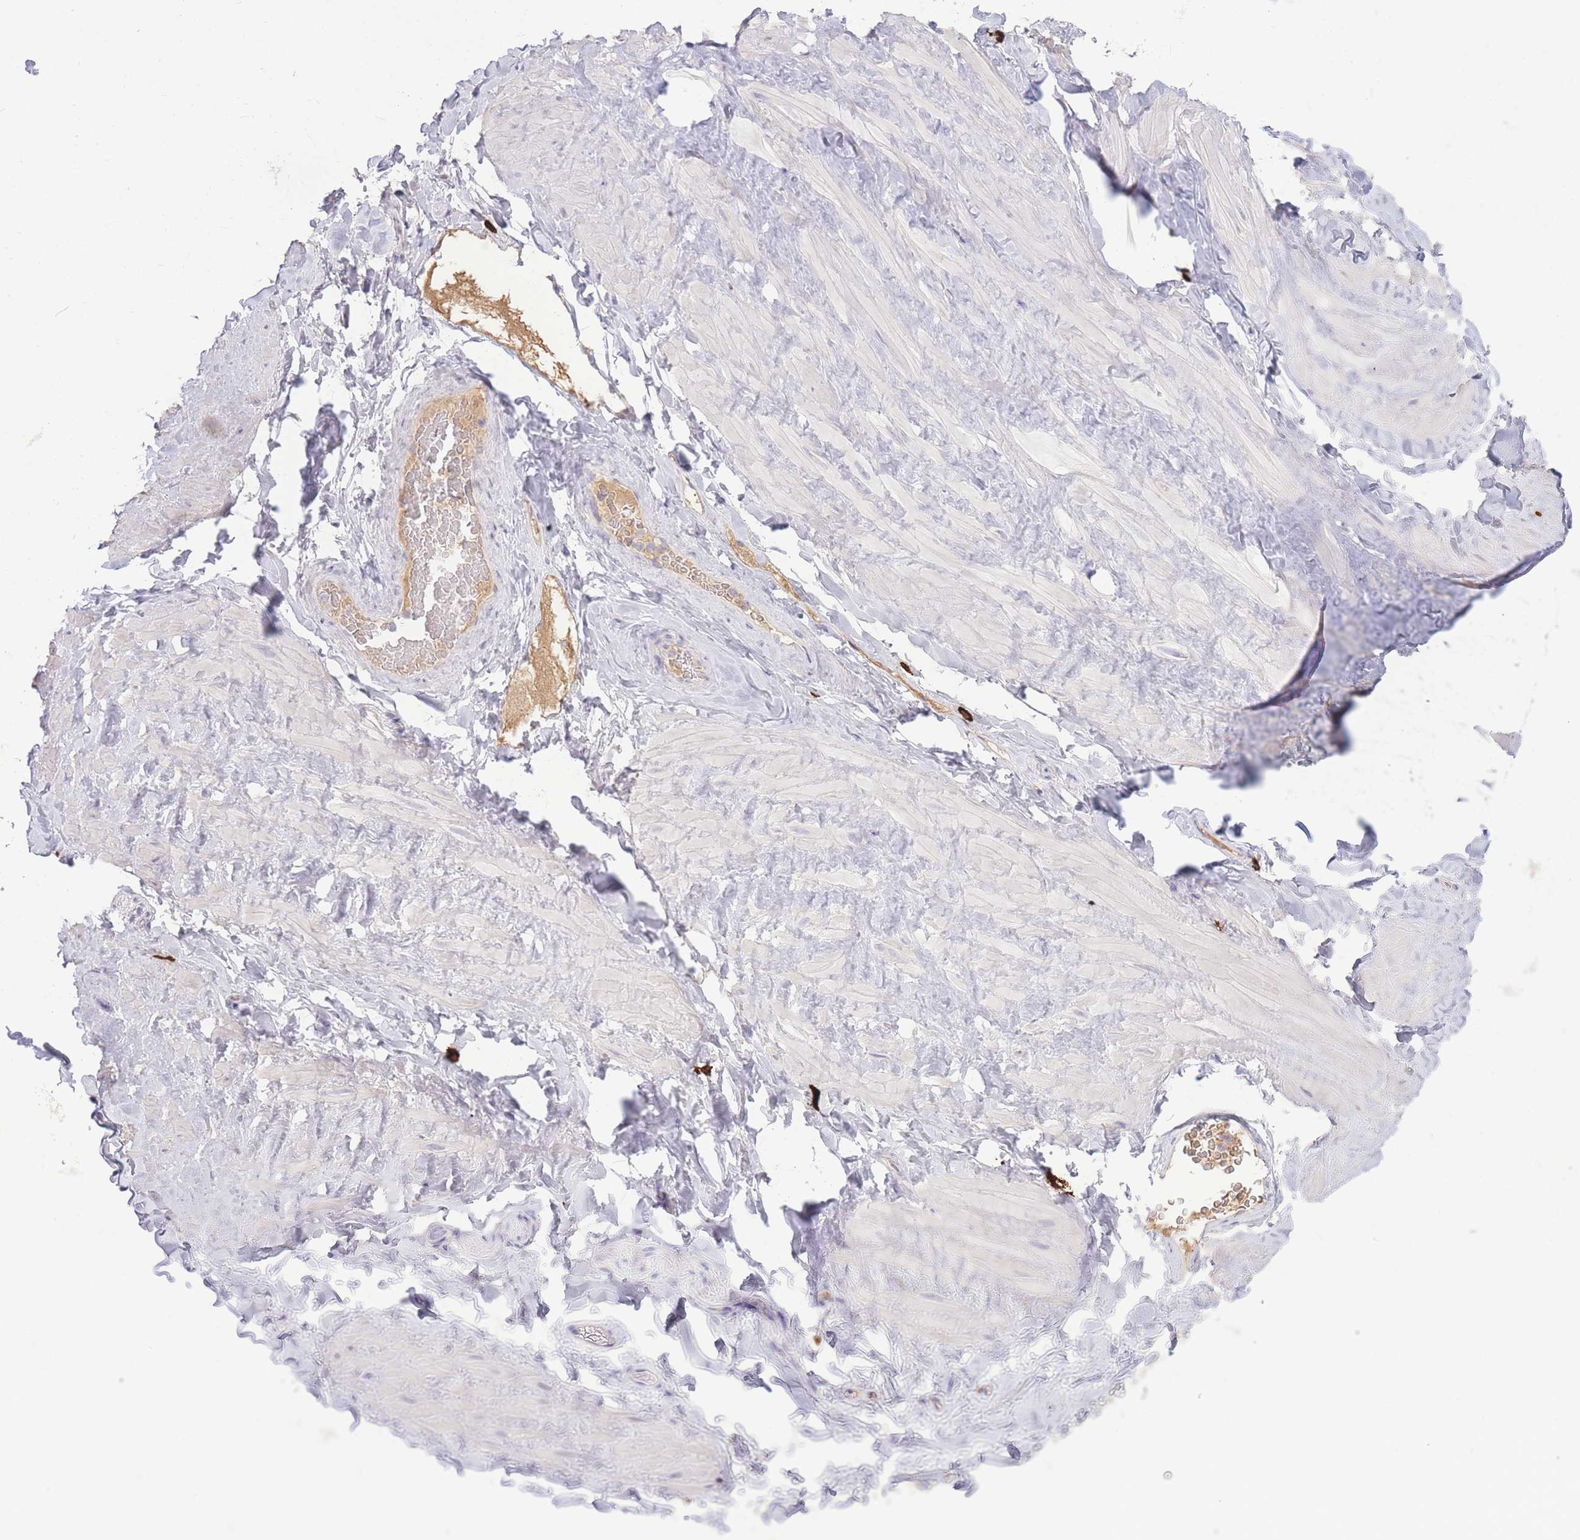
{"staining": {"intensity": "negative", "quantity": "none", "location": "none"}, "tissue": "soft tissue", "cell_type": "Chondrocytes", "image_type": "normal", "snomed": [{"axis": "morphology", "description": "Normal tissue, NOS"}, {"axis": "topography", "description": "Soft tissue"}, {"axis": "topography", "description": "Vascular tissue"}], "caption": "The histopathology image exhibits no significant staining in chondrocytes of soft tissue.", "gene": "TPSD1", "patient": {"sex": "male", "age": 41}}